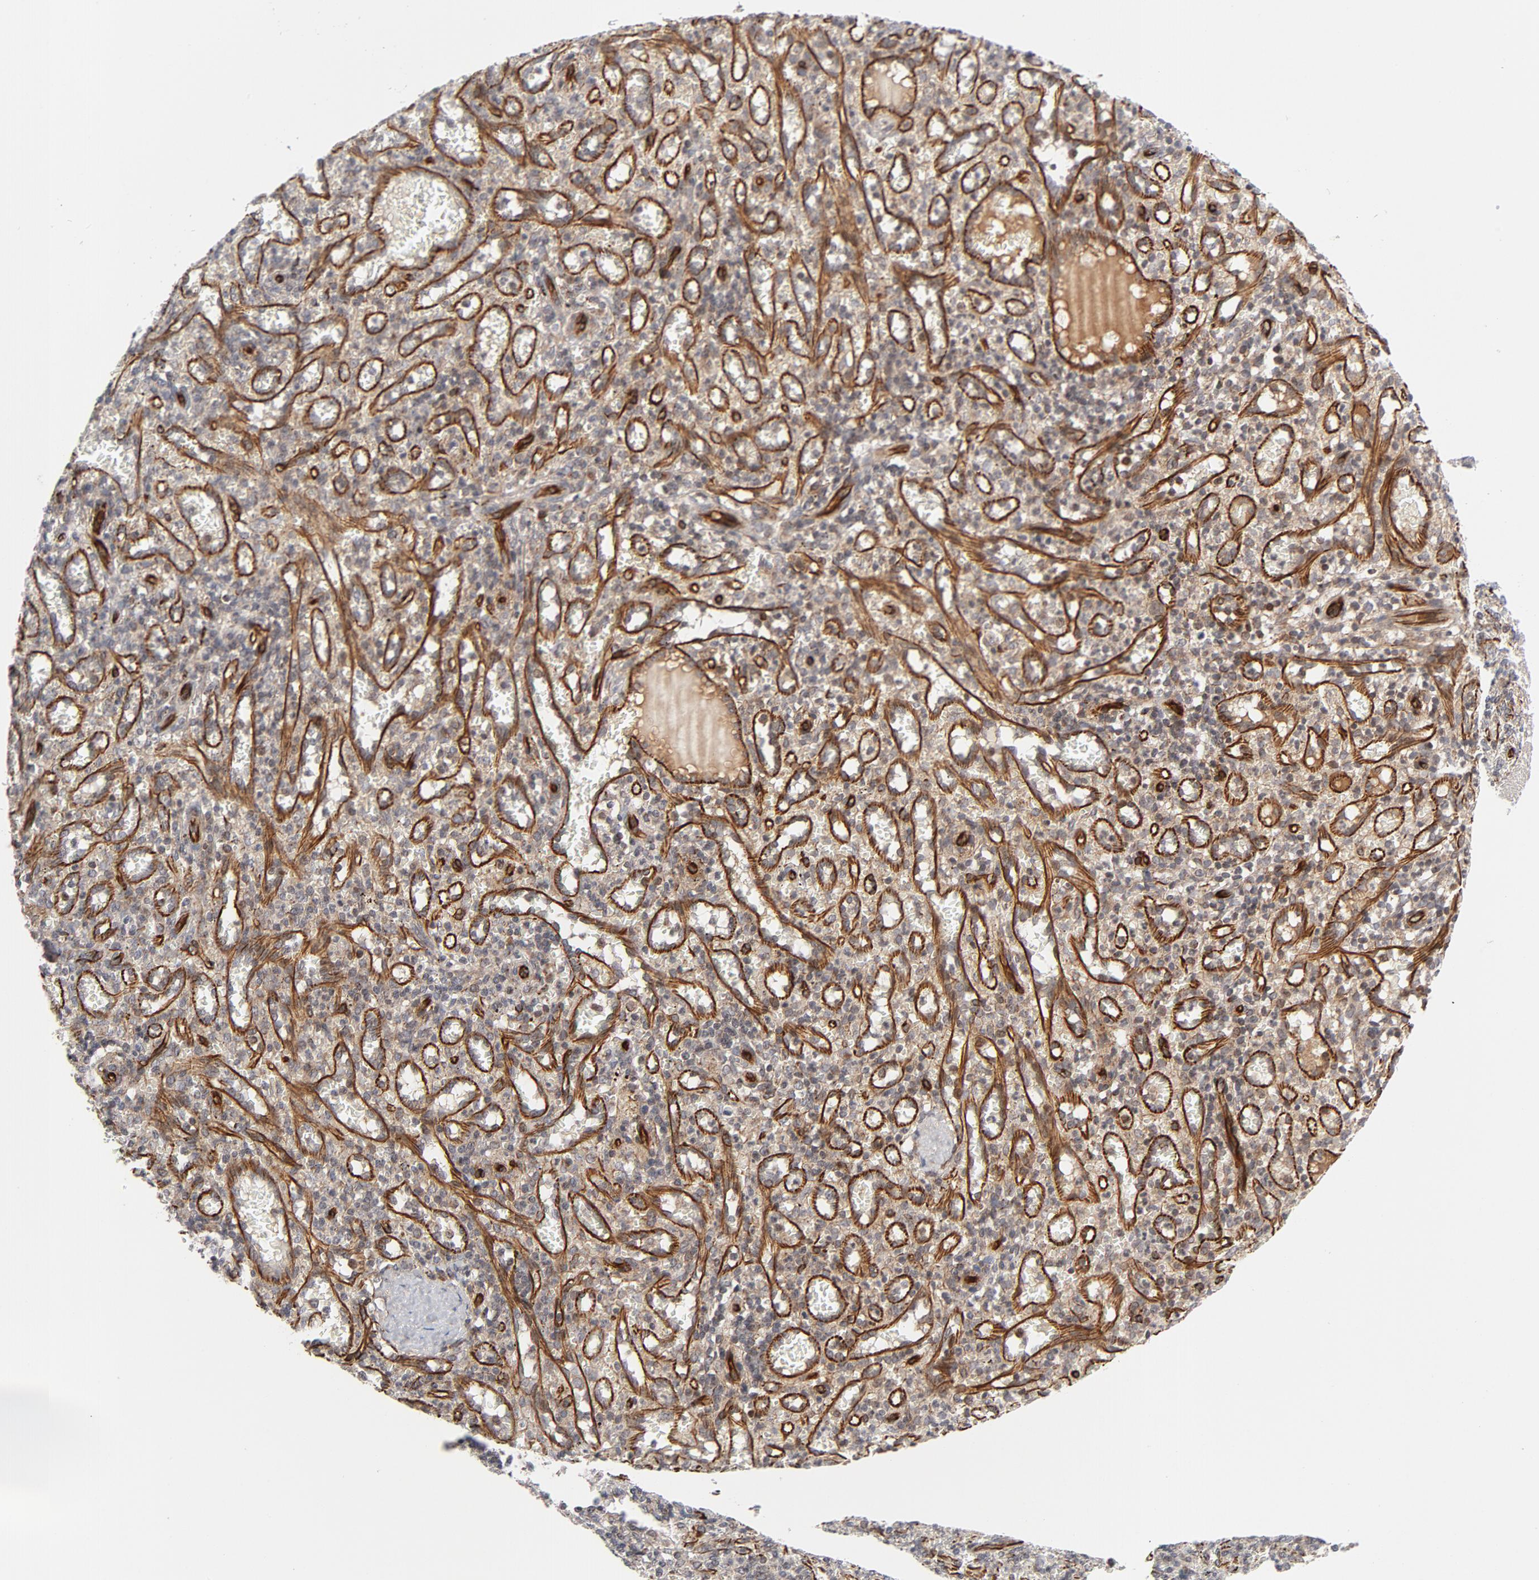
{"staining": {"intensity": "weak", "quantity": ">75%", "location": "cytoplasmic/membranous"}, "tissue": "spleen", "cell_type": "Cells in red pulp", "image_type": "normal", "snomed": [{"axis": "morphology", "description": "Normal tissue, NOS"}, {"axis": "topography", "description": "Spleen"}], "caption": "Protein staining reveals weak cytoplasmic/membranous staining in approximately >75% of cells in red pulp in normal spleen.", "gene": "DNAAF2", "patient": {"sex": "female", "age": 10}}